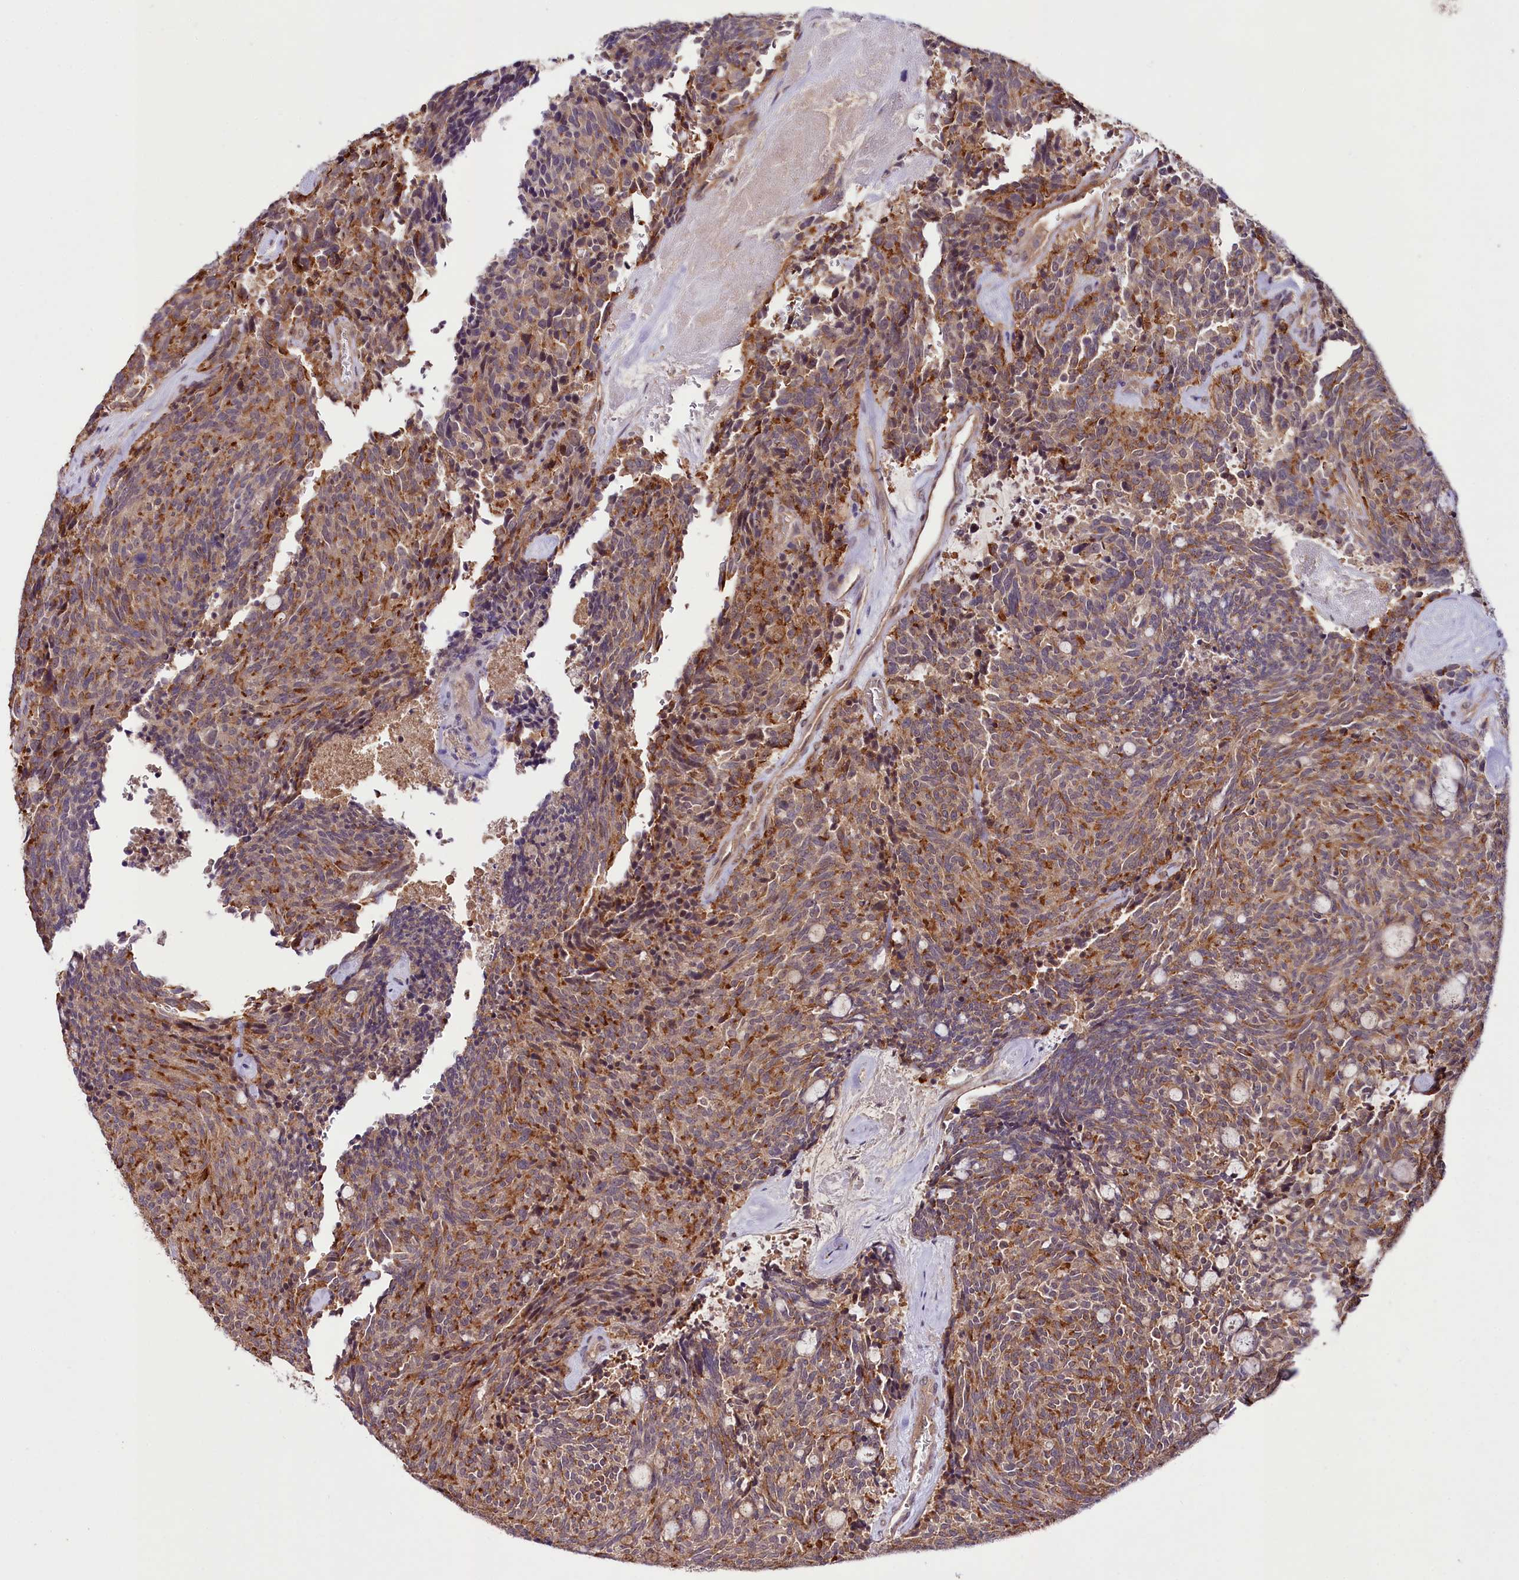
{"staining": {"intensity": "moderate", "quantity": ">75%", "location": "cytoplasmic/membranous"}, "tissue": "carcinoid", "cell_type": "Tumor cells", "image_type": "cancer", "snomed": [{"axis": "morphology", "description": "Carcinoid, malignant, NOS"}, {"axis": "topography", "description": "Pancreas"}], "caption": "Protein positivity by immunohistochemistry demonstrates moderate cytoplasmic/membranous positivity in approximately >75% of tumor cells in carcinoid (malignant).", "gene": "PHLDB1", "patient": {"sex": "female", "age": 54}}